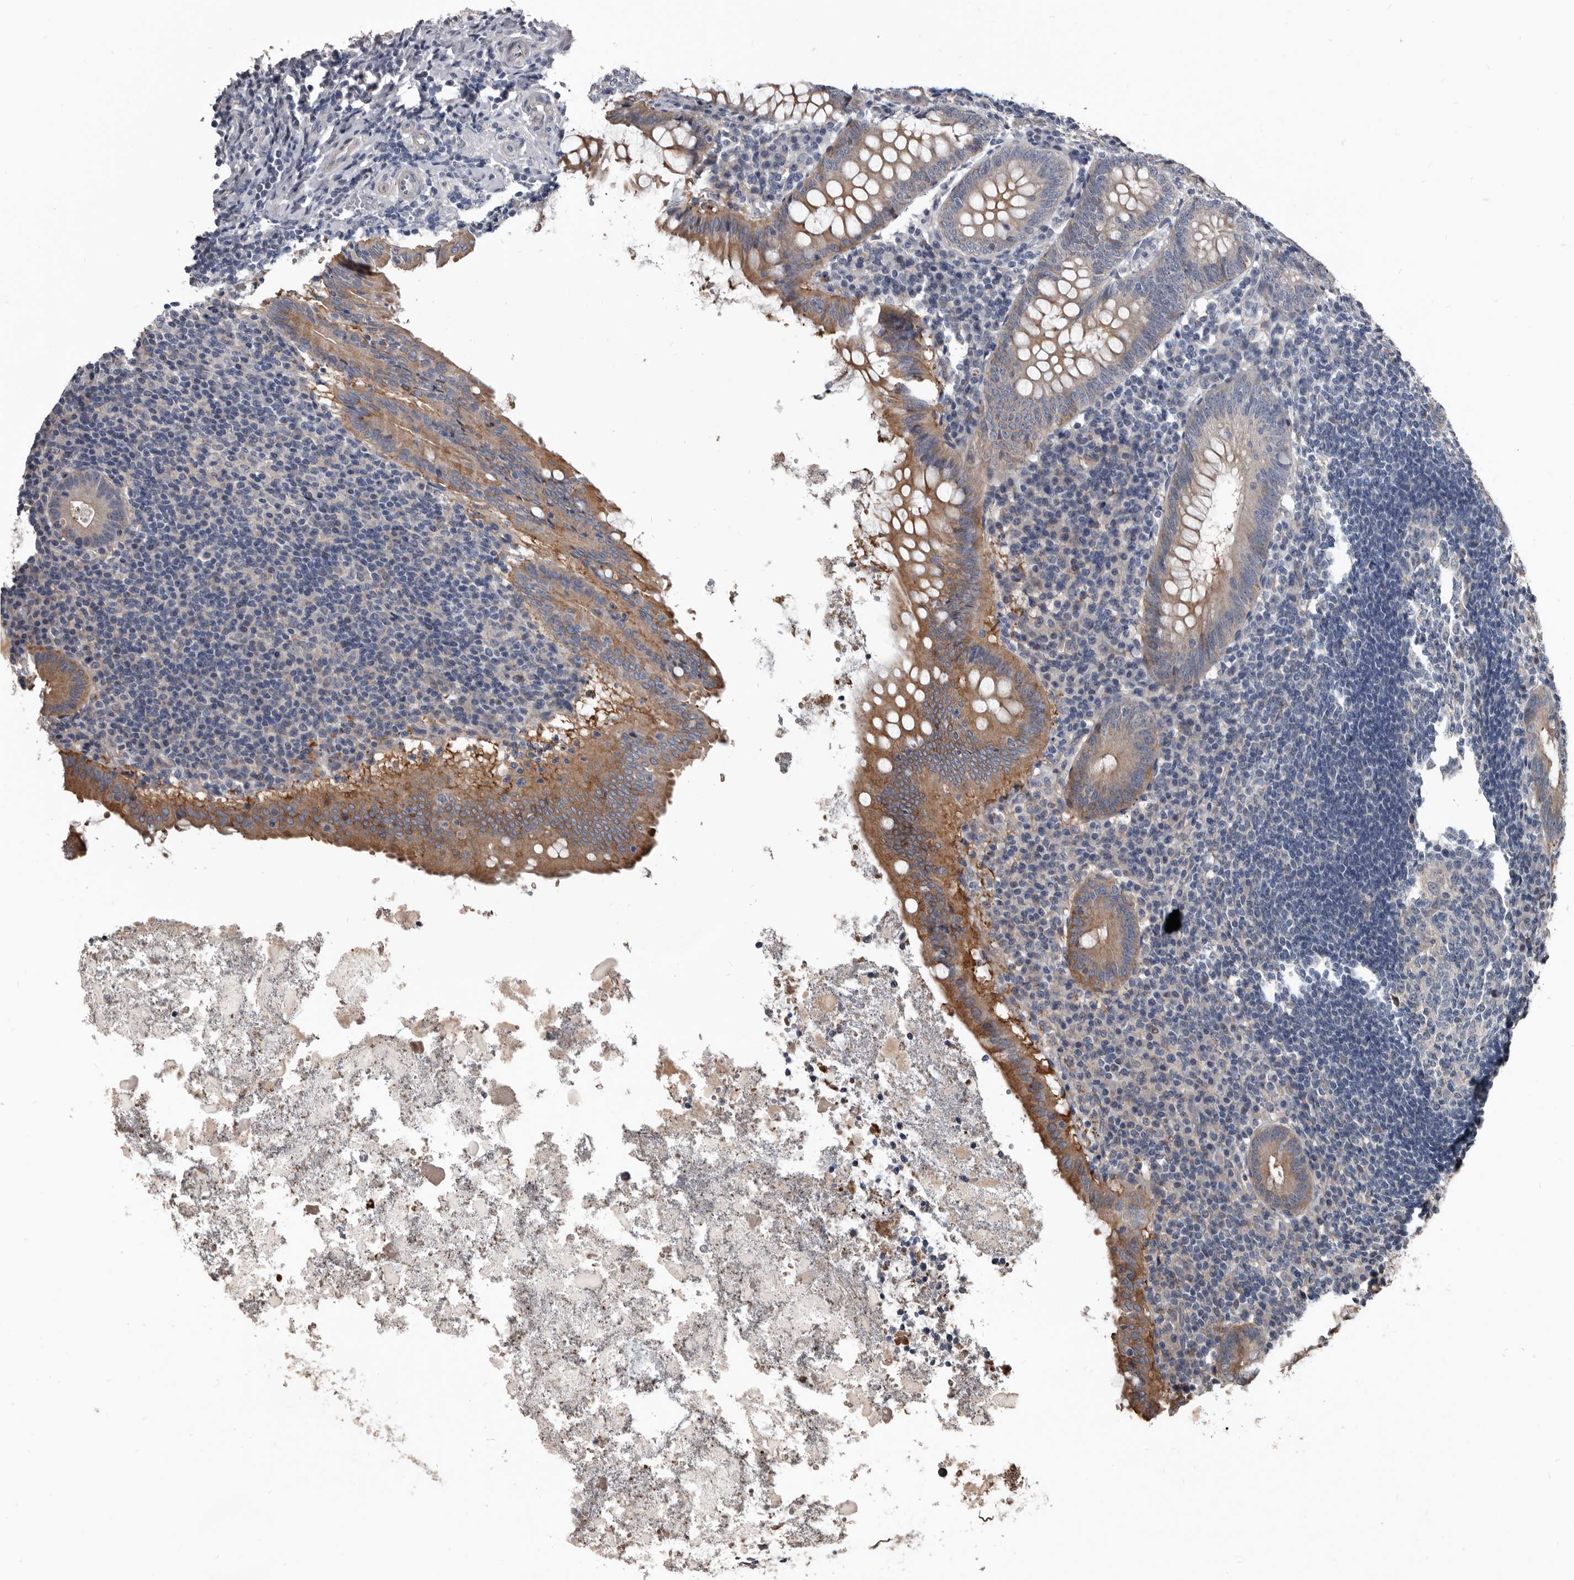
{"staining": {"intensity": "moderate", "quantity": "25%-75%", "location": "cytoplasmic/membranous"}, "tissue": "appendix", "cell_type": "Glandular cells", "image_type": "normal", "snomed": [{"axis": "morphology", "description": "Normal tissue, NOS"}, {"axis": "topography", "description": "Appendix"}], "caption": "Protein expression analysis of benign appendix shows moderate cytoplasmic/membranous staining in approximately 25%-75% of glandular cells.", "gene": "DHPS", "patient": {"sex": "female", "age": 54}}